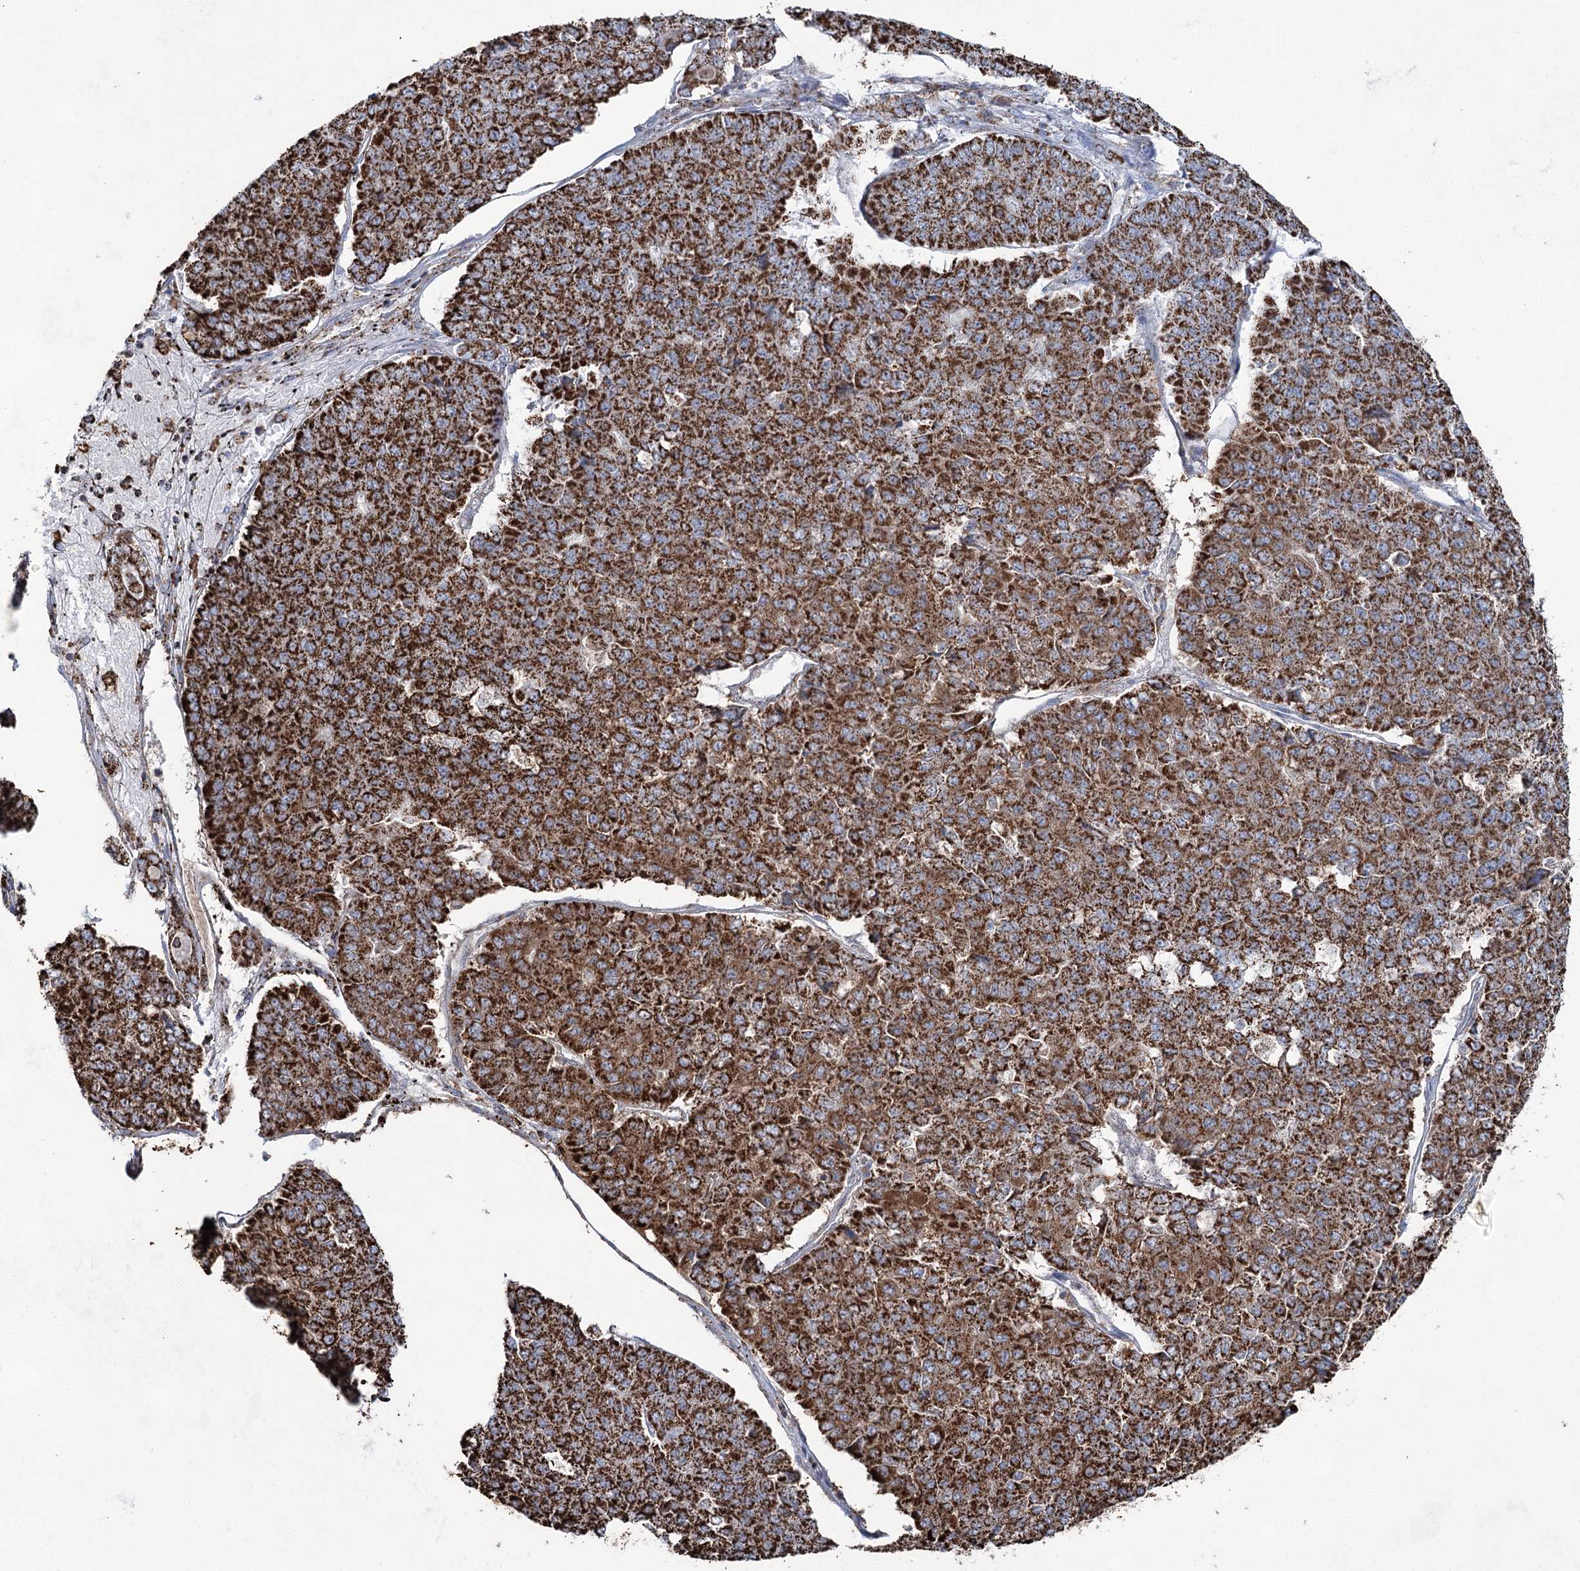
{"staining": {"intensity": "strong", "quantity": ">75%", "location": "cytoplasmic/membranous"}, "tissue": "pancreatic cancer", "cell_type": "Tumor cells", "image_type": "cancer", "snomed": [{"axis": "morphology", "description": "Adenocarcinoma, NOS"}, {"axis": "topography", "description": "Pancreas"}], "caption": "High-magnification brightfield microscopy of pancreatic cancer (adenocarcinoma) stained with DAB (3,3'-diaminobenzidine) (brown) and counterstained with hematoxylin (blue). tumor cells exhibit strong cytoplasmic/membranous staining is identified in about>75% of cells. Using DAB (brown) and hematoxylin (blue) stains, captured at high magnification using brightfield microscopy.", "gene": "CWF19L1", "patient": {"sex": "male", "age": 50}}